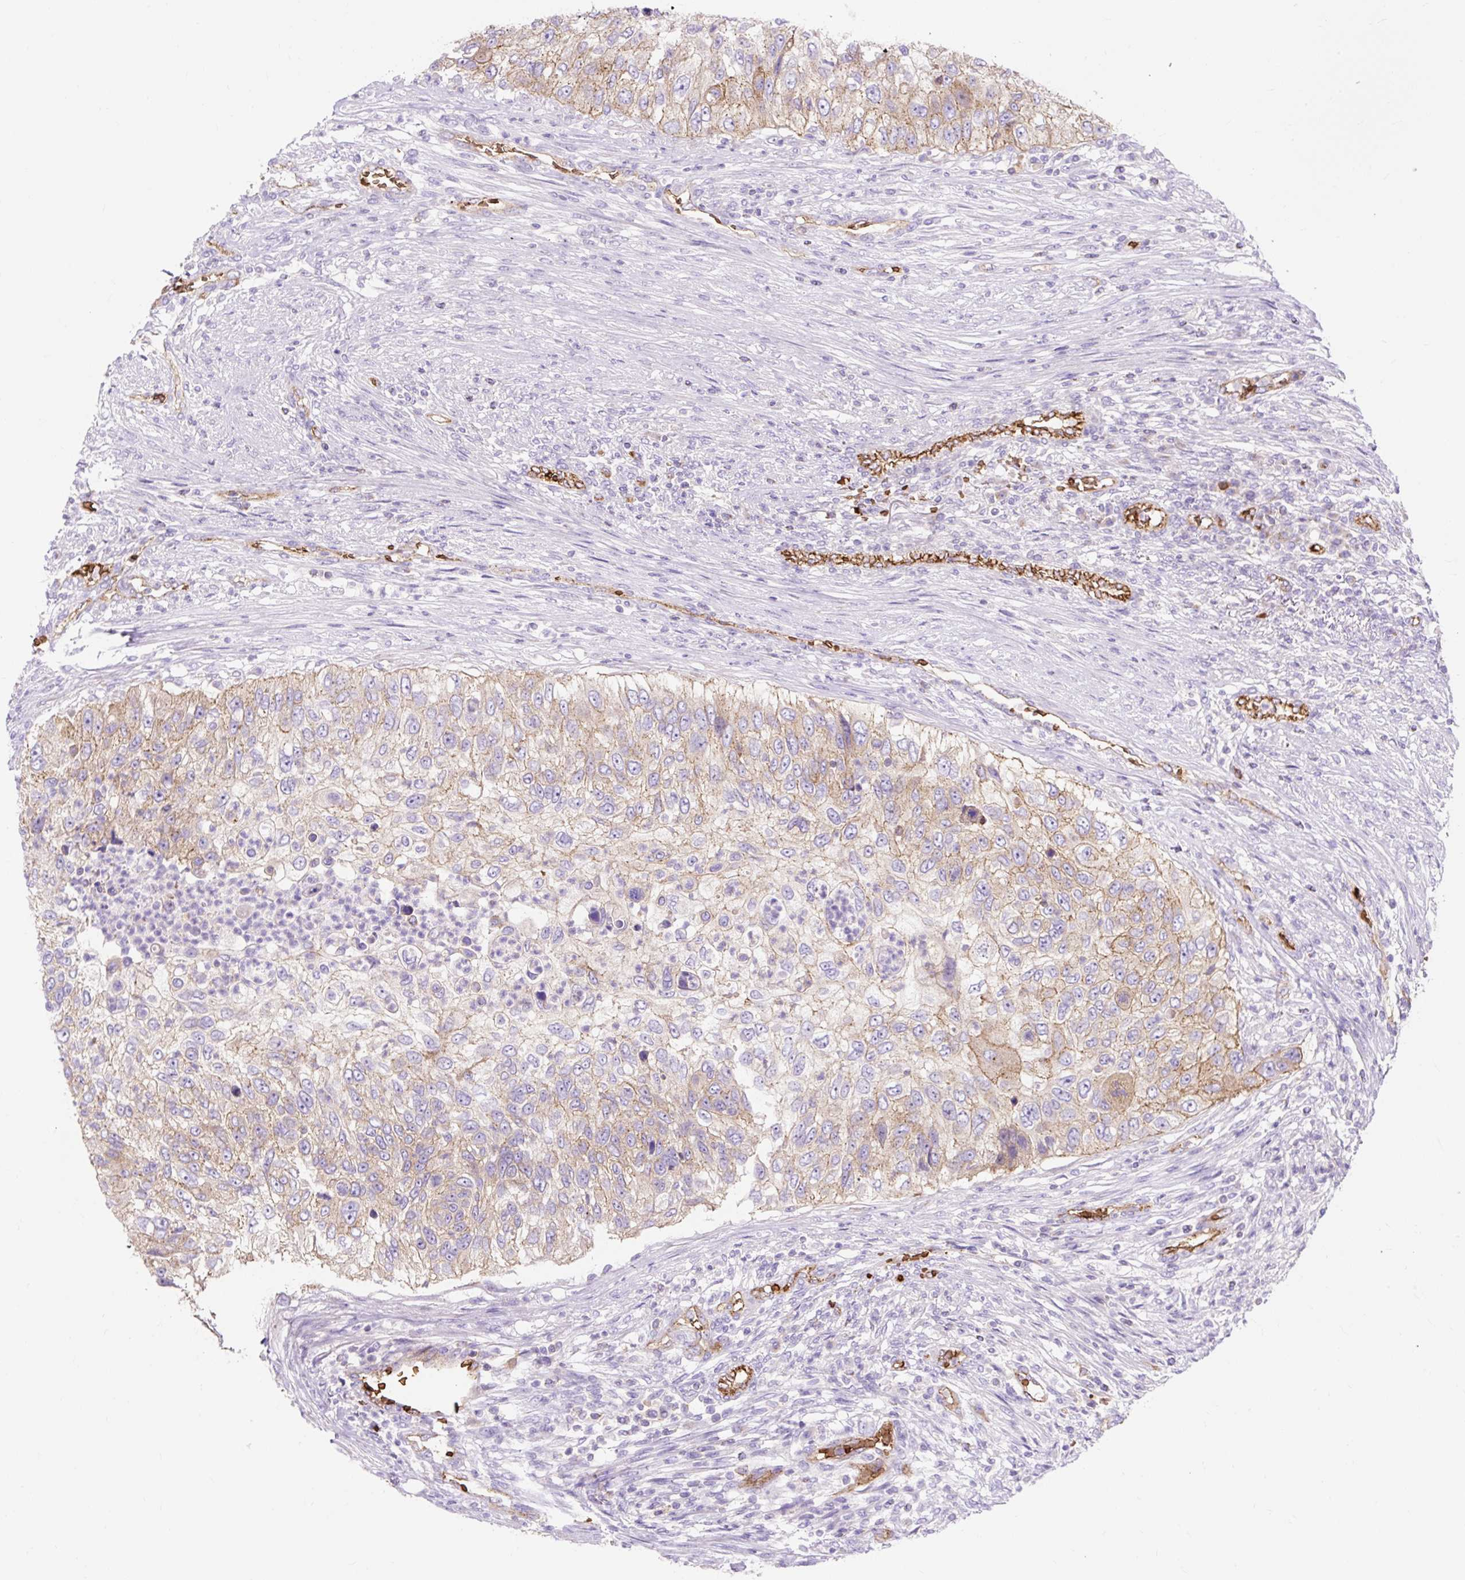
{"staining": {"intensity": "moderate", "quantity": "25%-75%", "location": "cytoplasmic/membranous"}, "tissue": "urothelial cancer", "cell_type": "Tumor cells", "image_type": "cancer", "snomed": [{"axis": "morphology", "description": "Urothelial carcinoma, High grade"}, {"axis": "topography", "description": "Urinary bladder"}], "caption": "IHC photomicrograph of neoplastic tissue: urothelial cancer stained using immunohistochemistry (IHC) reveals medium levels of moderate protein expression localized specifically in the cytoplasmic/membranous of tumor cells, appearing as a cytoplasmic/membranous brown color.", "gene": "HIP1R", "patient": {"sex": "female", "age": 60}}